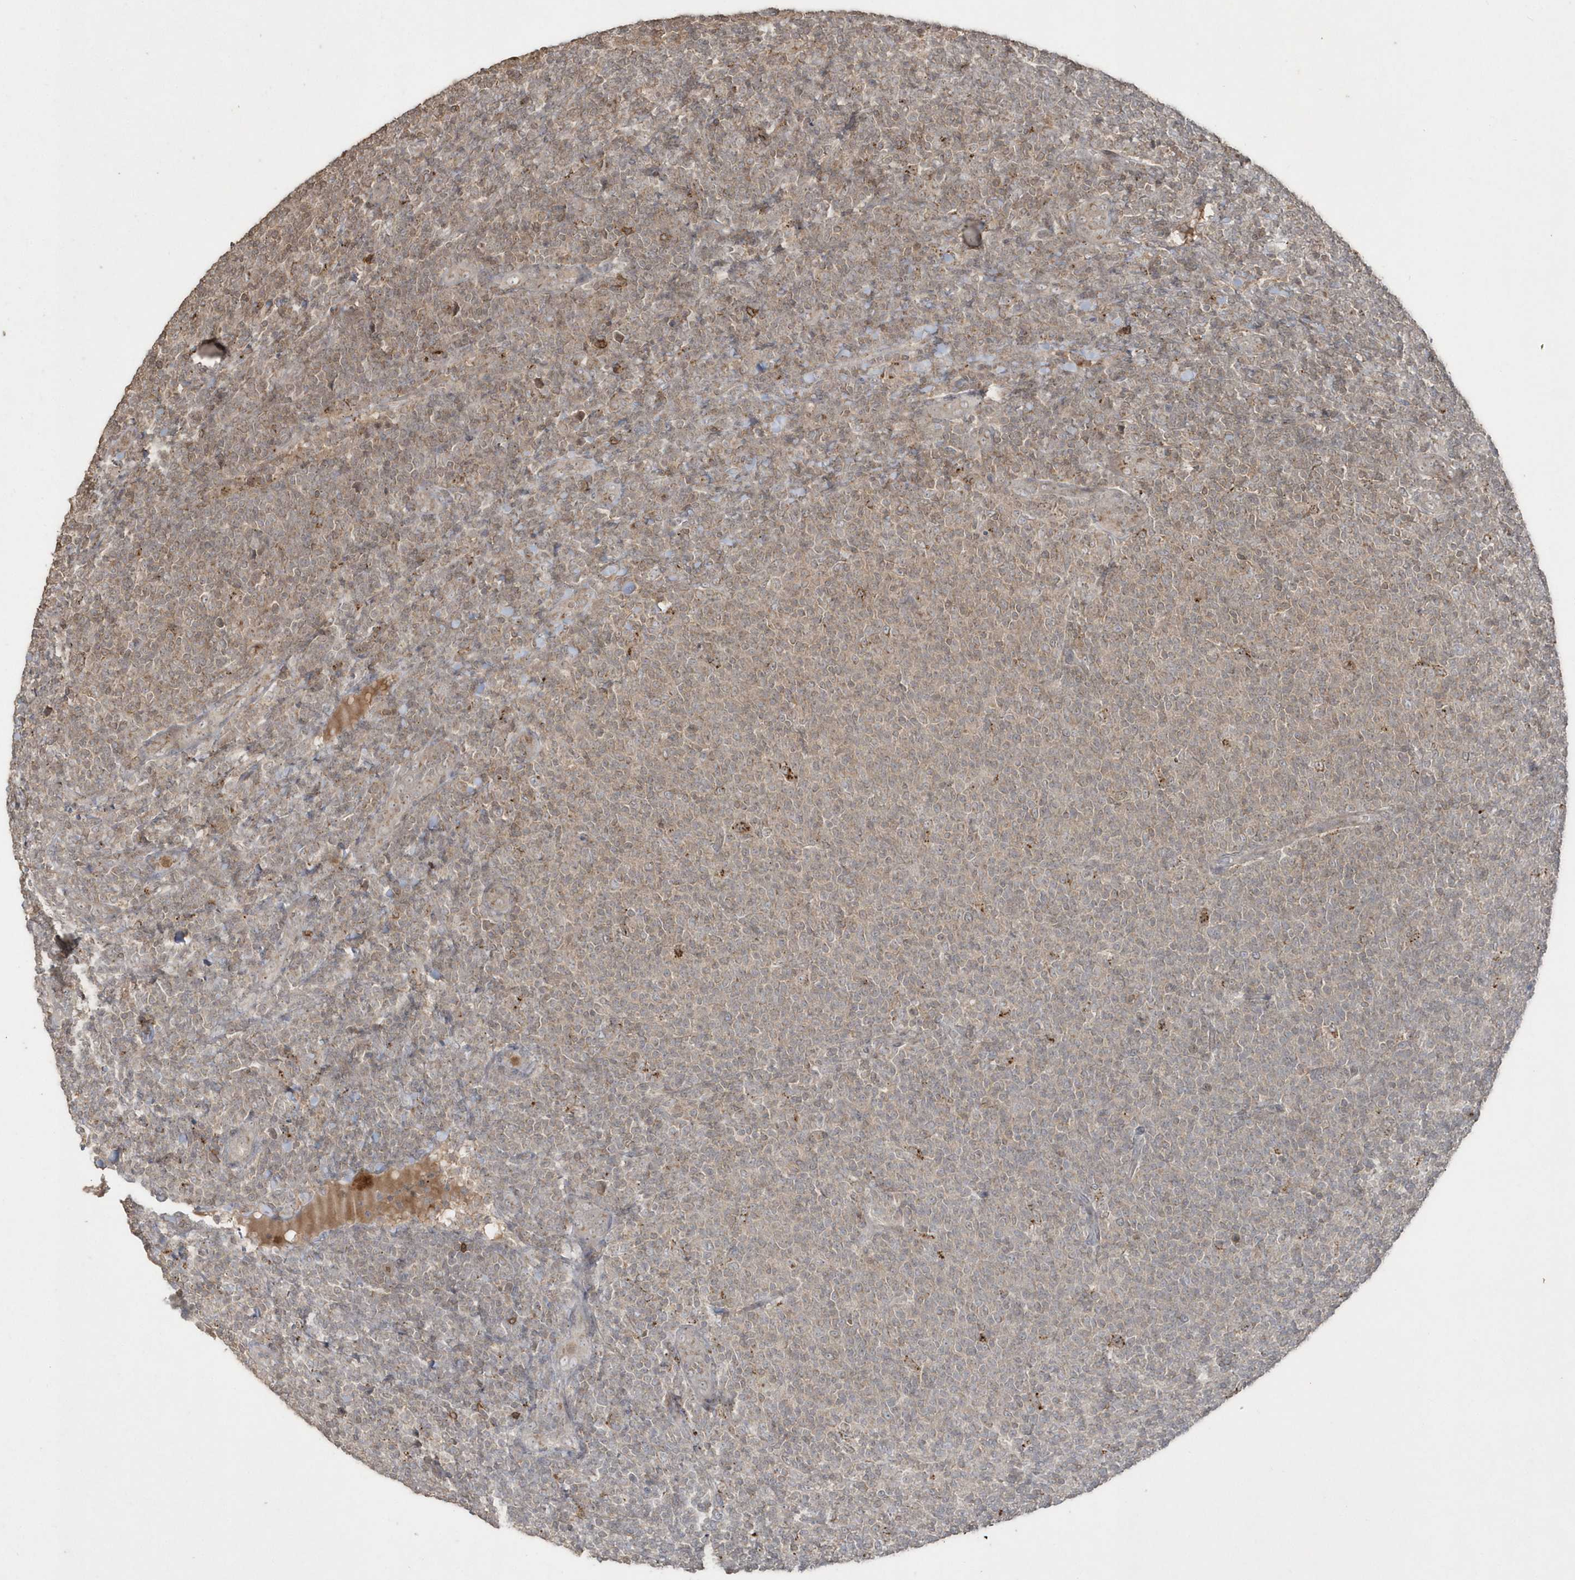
{"staining": {"intensity": "weak", "quantity": "25%-75%", "location": "cytoplasmic/membranous"}, "tissue": "lymphoma", "cell_type": "Tumor cells", "image_type": "cancer", "snomed": [{"axis": "morphology", "description": "Malignant lymphoma, non-Hodgkin's type, Low grade"}, {"axis": "topography", "description": "Lymph node"}], "caption": "Lymphoma was stained to show a protein in brown. There is low levels of weak cytoplasmic/membranous staining in approximately 25%-75% of tumor cells.", "gene": "GEMIN6", "patient": {"sex": "male", "age": 66}}